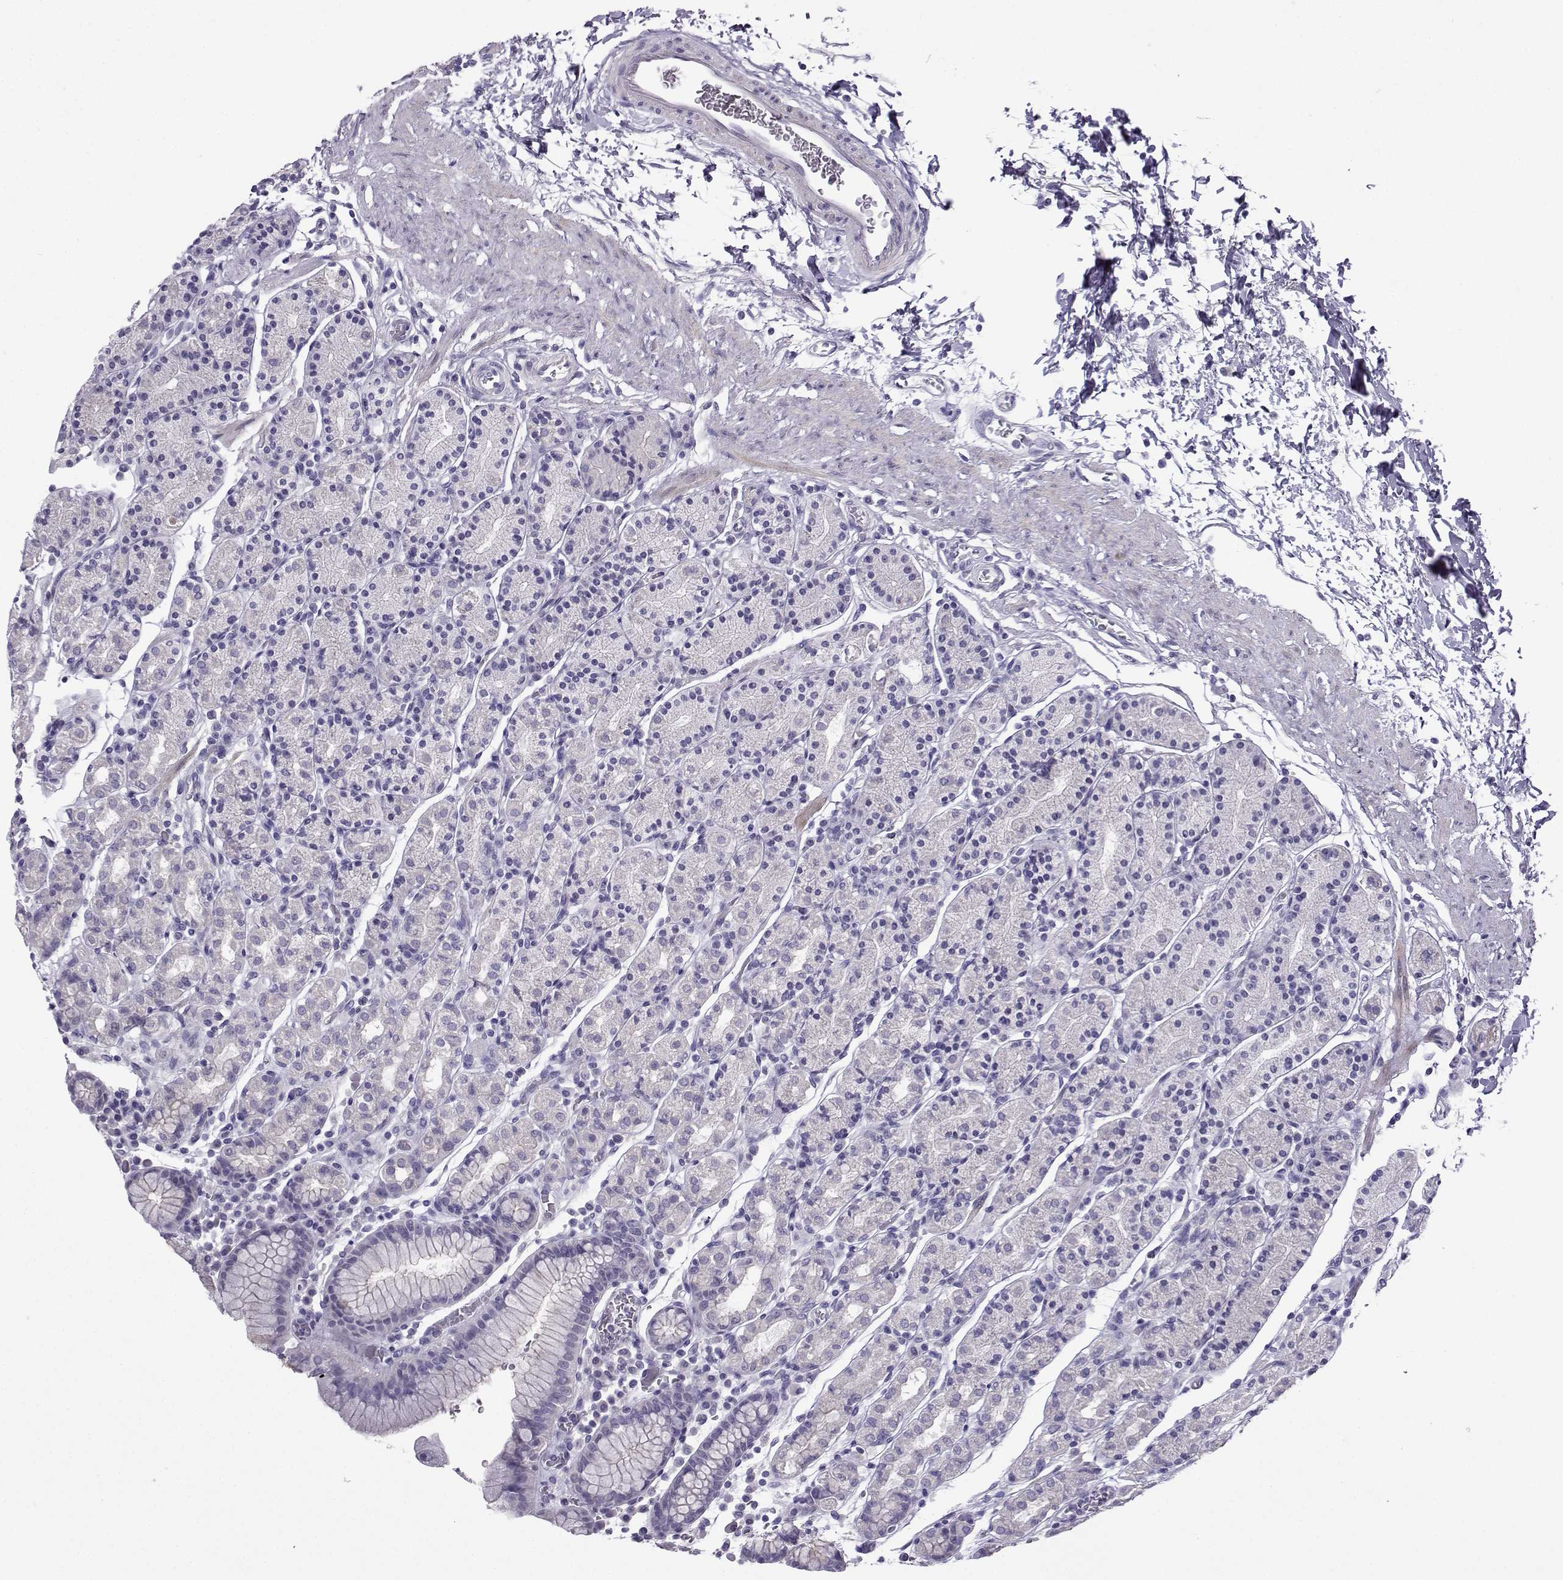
{"staining": {"intensity": "negative", "quantity": "none", "location": "none"}, "tissue": "stomach", "cell_type": "Glandular cells", "image_type": "normal", "snomed": [{"axis": "morphology", "description": "Normal tissue, NOS"}, {"axis": "topography", "description": "Stomach, upper"}, {"axis": "topography", "description": "Stomach"}], "caption": "Stomach stained for a protein using immunohistochemistry (IHC) demonstrates no positivity glandular cells.", "gene": "KIF17", "patient": {"sex": "male", "age": 62}}